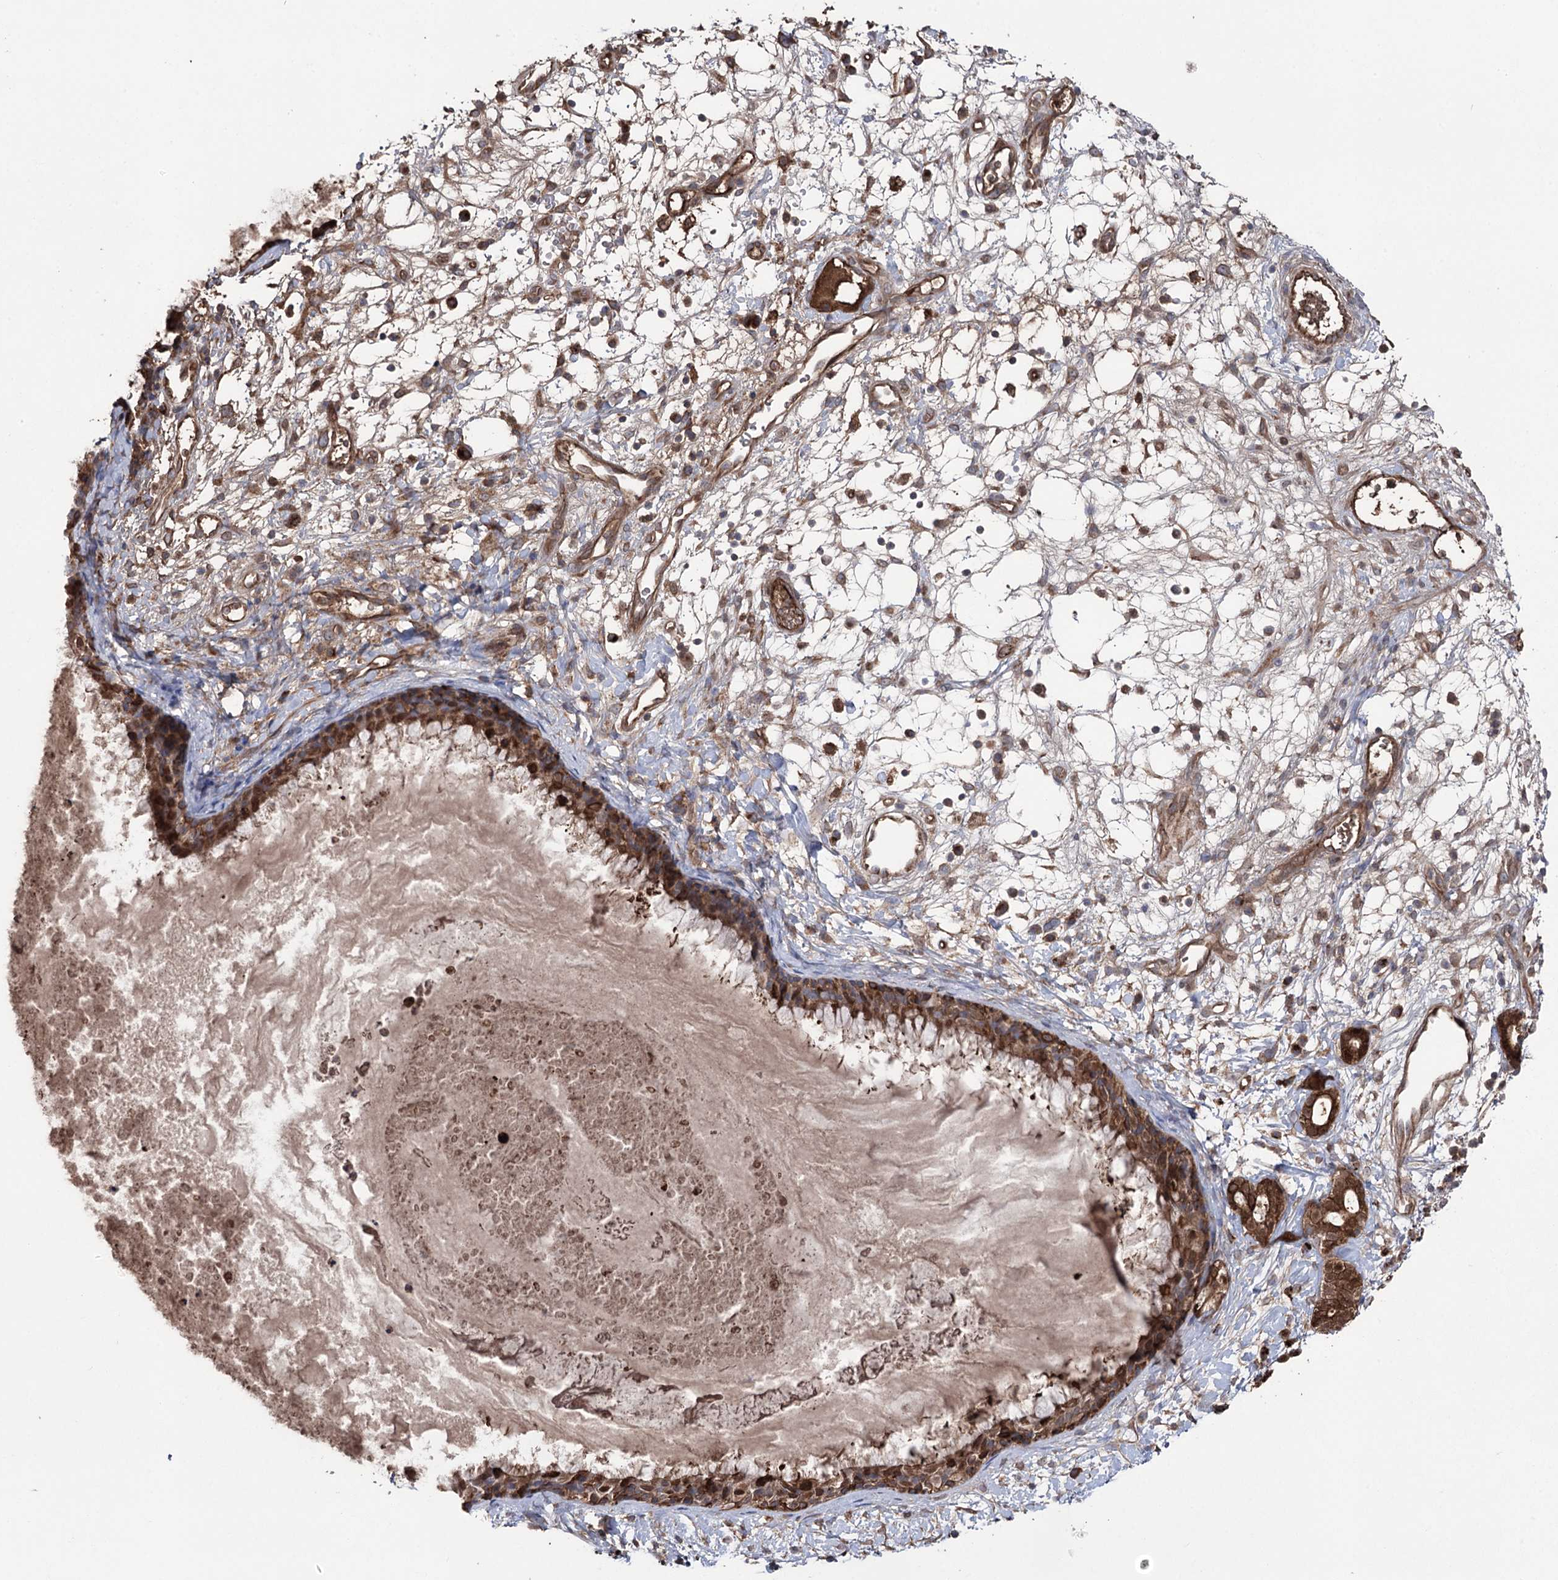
{"staining": {"intensity": "moderate", "quantity": ">75%", "location": "cytoplasmic/membranous"}, "tissue": "nasopharynx", "cell_type": "Respiratory epithelial cells", "image_type": "normal", "snomed": [{"axis": "morphology", "description": "Normal tissue, NOS"}, {"axis": "topography", "description": "Nasopharynx"}], "caption": "The immunohistochemical stain labels moderate cytoplasmic/membranous positivity in respiratory epithelial cells of unremarkable nasopharynx. The protein is stained brown, and the nuclei are stained in blue (DAB IHC with brightfield microscopy, high magnification).", "gene": "OTUD1", "patient": {"sex": "male", "age": 22}}